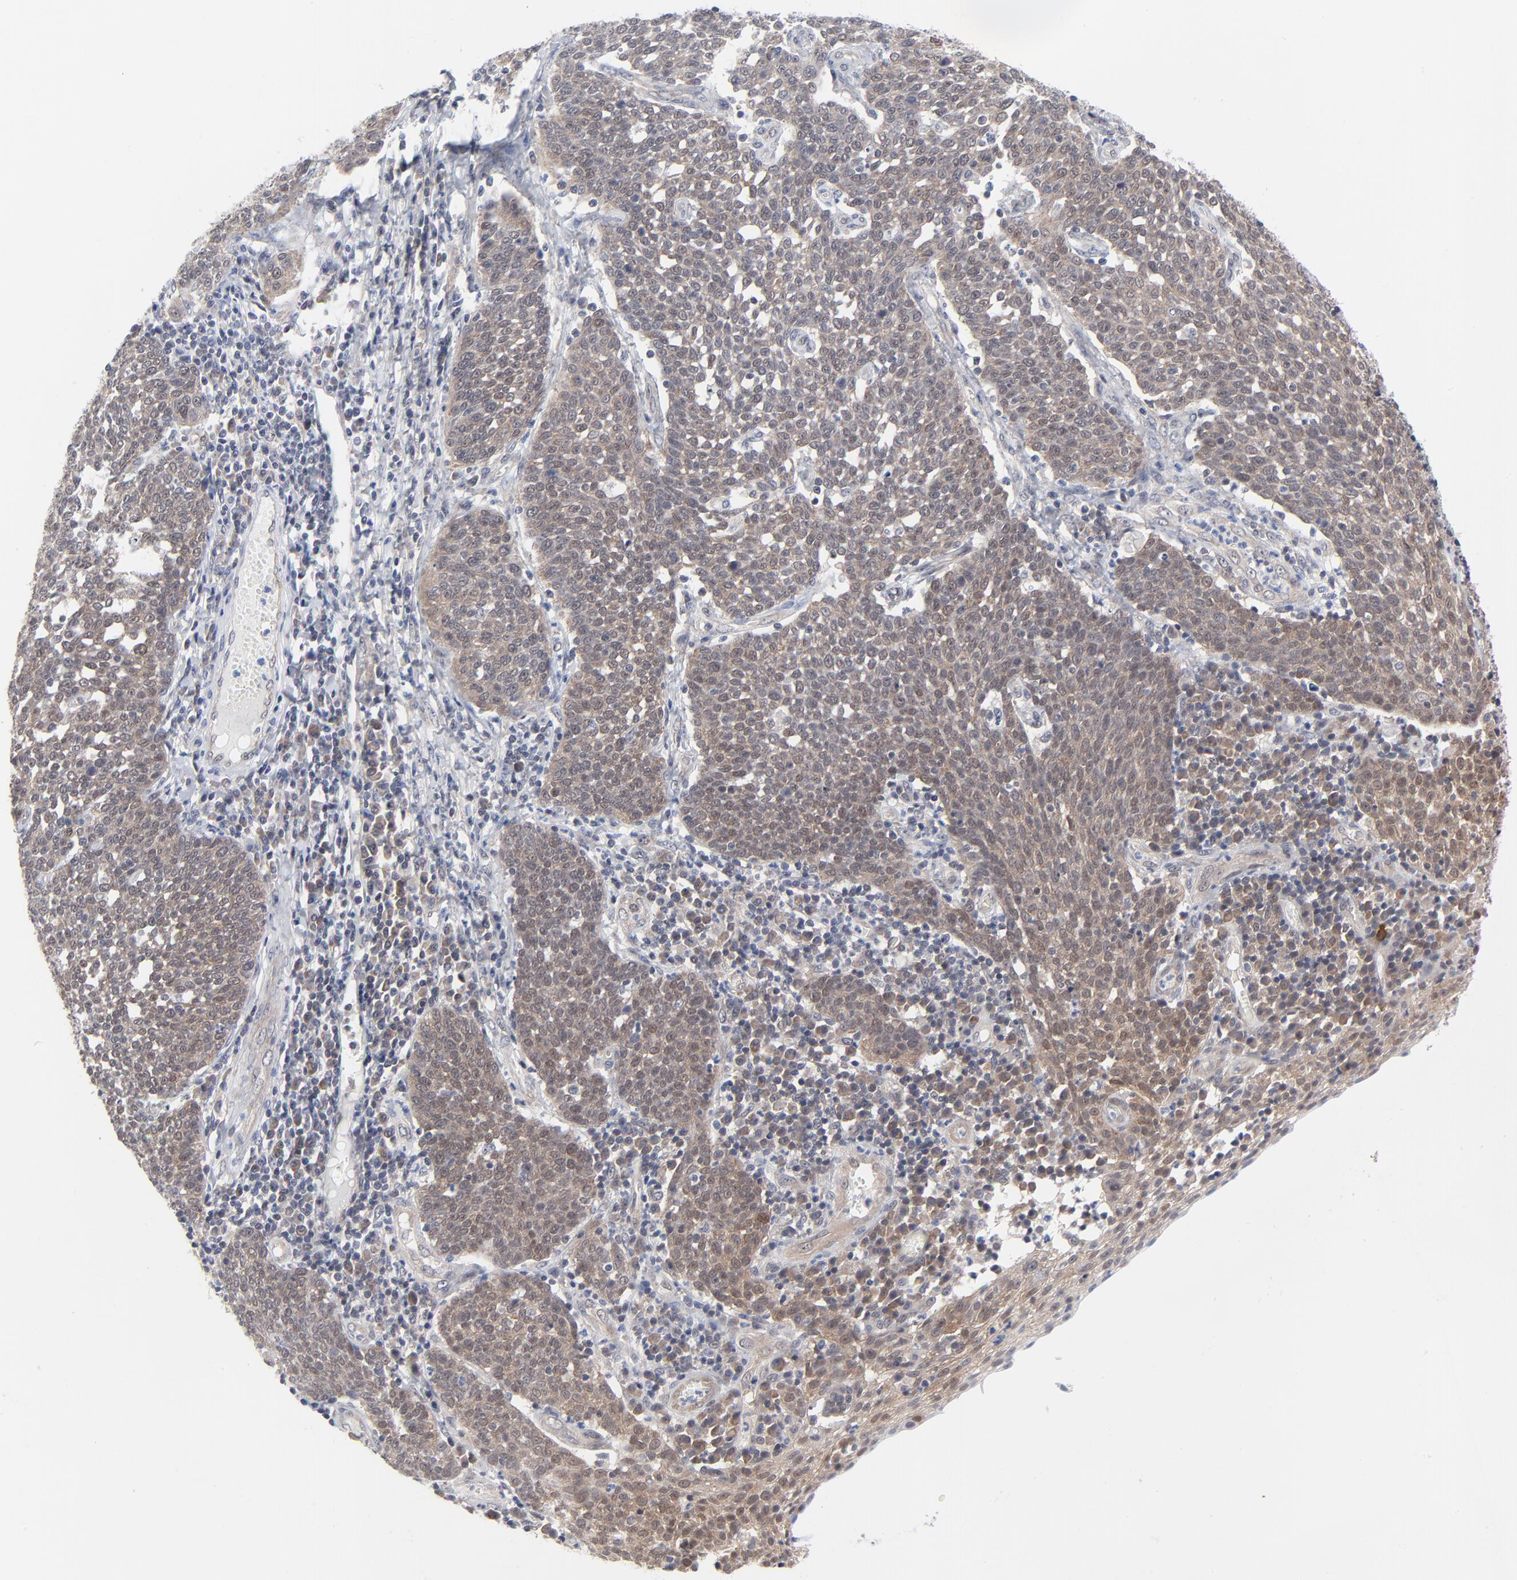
{"staining": {"intensity": "weak", "quantity": ">75%", "location": "cytoplasmic/membranous"}, "tissue": "cervical cancer", "cell_type": "Tumor cells", "image_type": "cancer", "snomed": [{"axis": "morphology", "description": "Squamous cell carcinoma, NOS"}, {"axis": "topography", "description": "Cervix"}], "caption": "IHC histopathology image of neoplastic tissue: cervical cancer stained using immunohistochemistry (IHC) shows low levels of weak protein expression localized specifically in the cytoplasmic/membranous of tumor cells, appearing as a cytoplasmic/membranous brown color.", "gene": "RPS6KB1", "patient": {"sex": "female", "age": 34}}